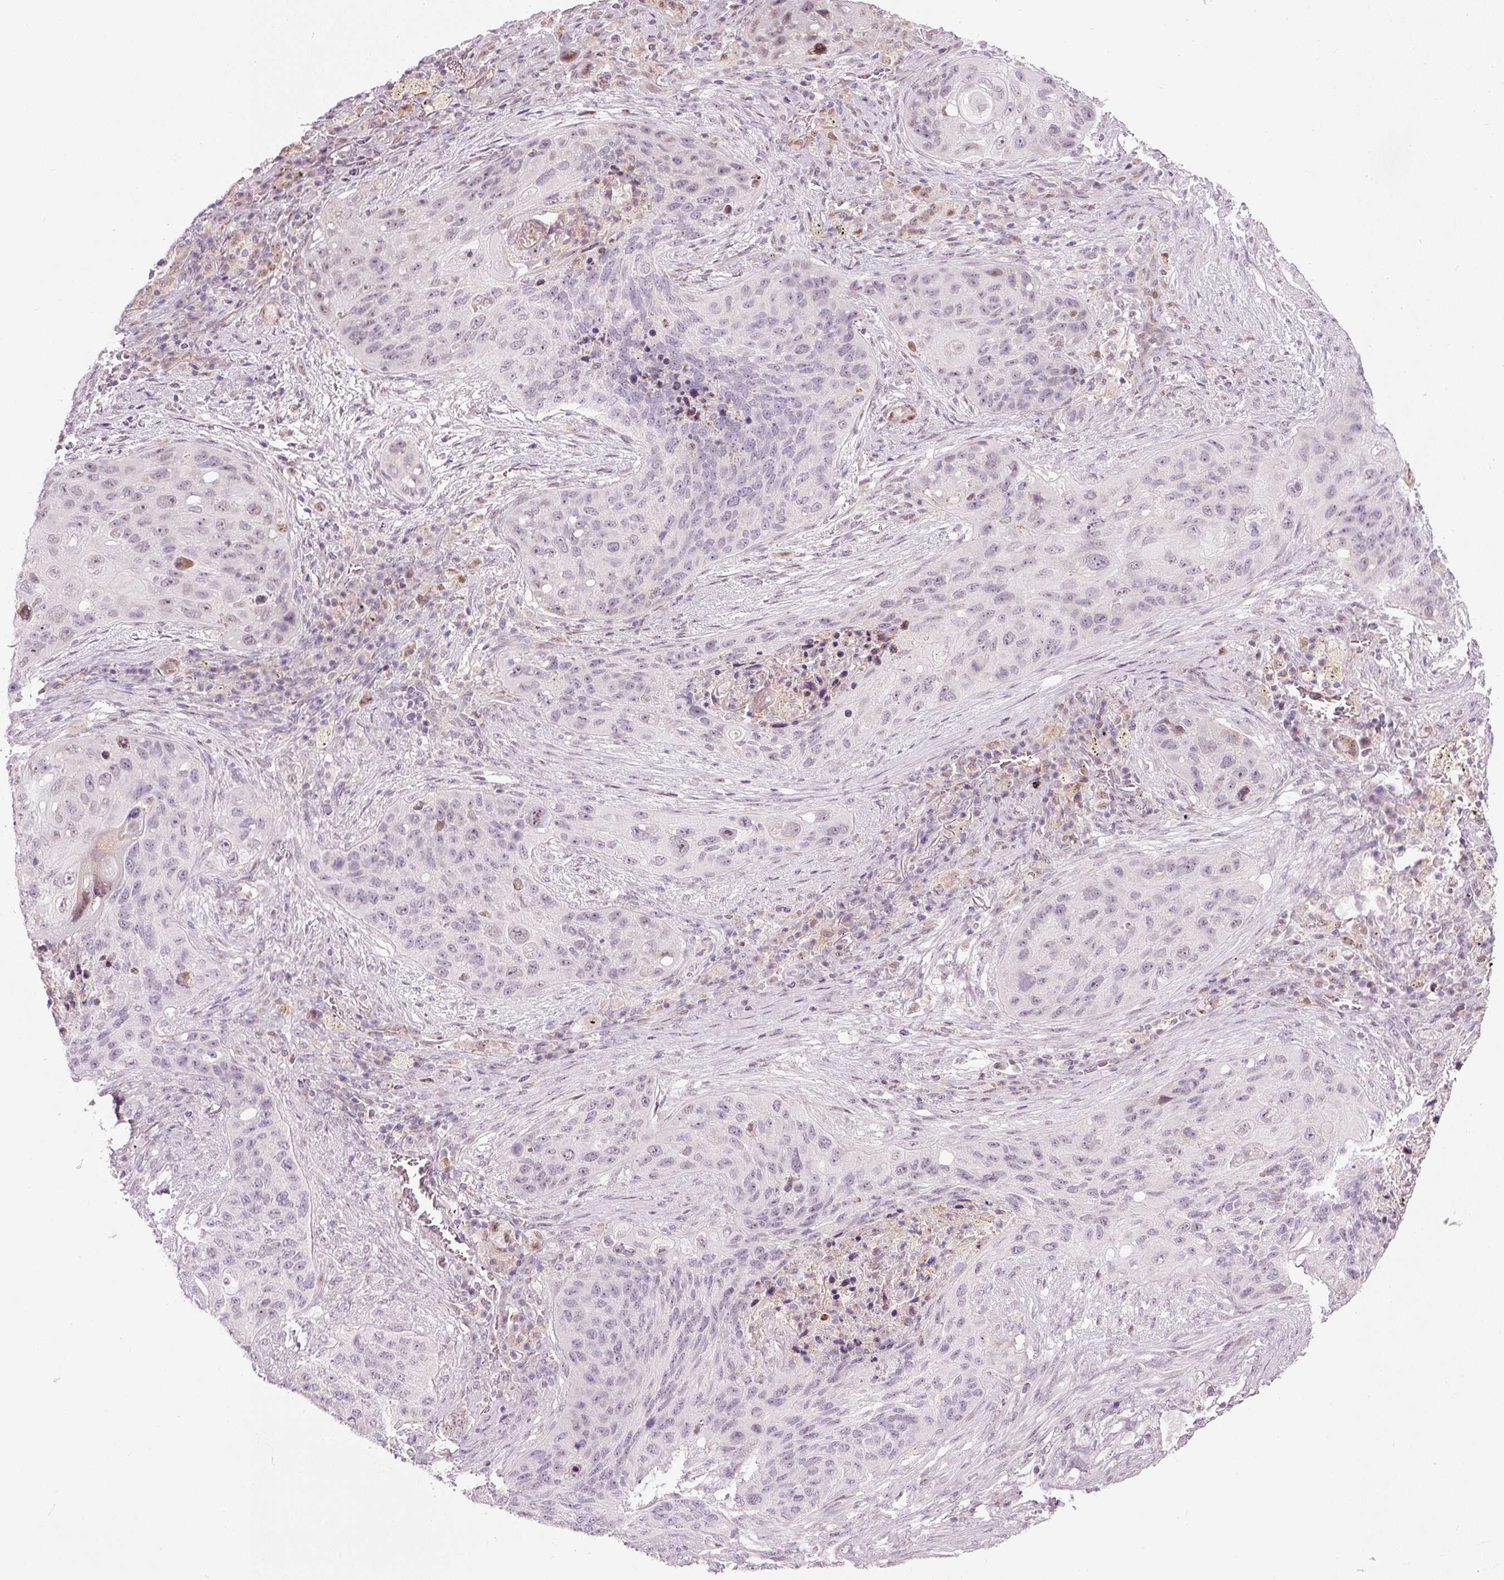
{"staining": {"intensity": "negative", "quantity": "none", "location": "none"}, "tissue": "lung cancer", "cell_type": "Tumor cells", "image_type": "cancer", "snomed": [{"axis": "morphology", "description": "Squamous cell carcinoma, NOS"}, {"axis": "topography", "description": "Lung"}], "caption": "Lung cancer (squamous cell carcinoma) was stained to show a protein in brown. There is no significant staining in tumor cells. (DAB immunohistochemistry (IHC), high magnification).", "gene": "RNF39", "patient": {"sex": "female", "age": 63}}